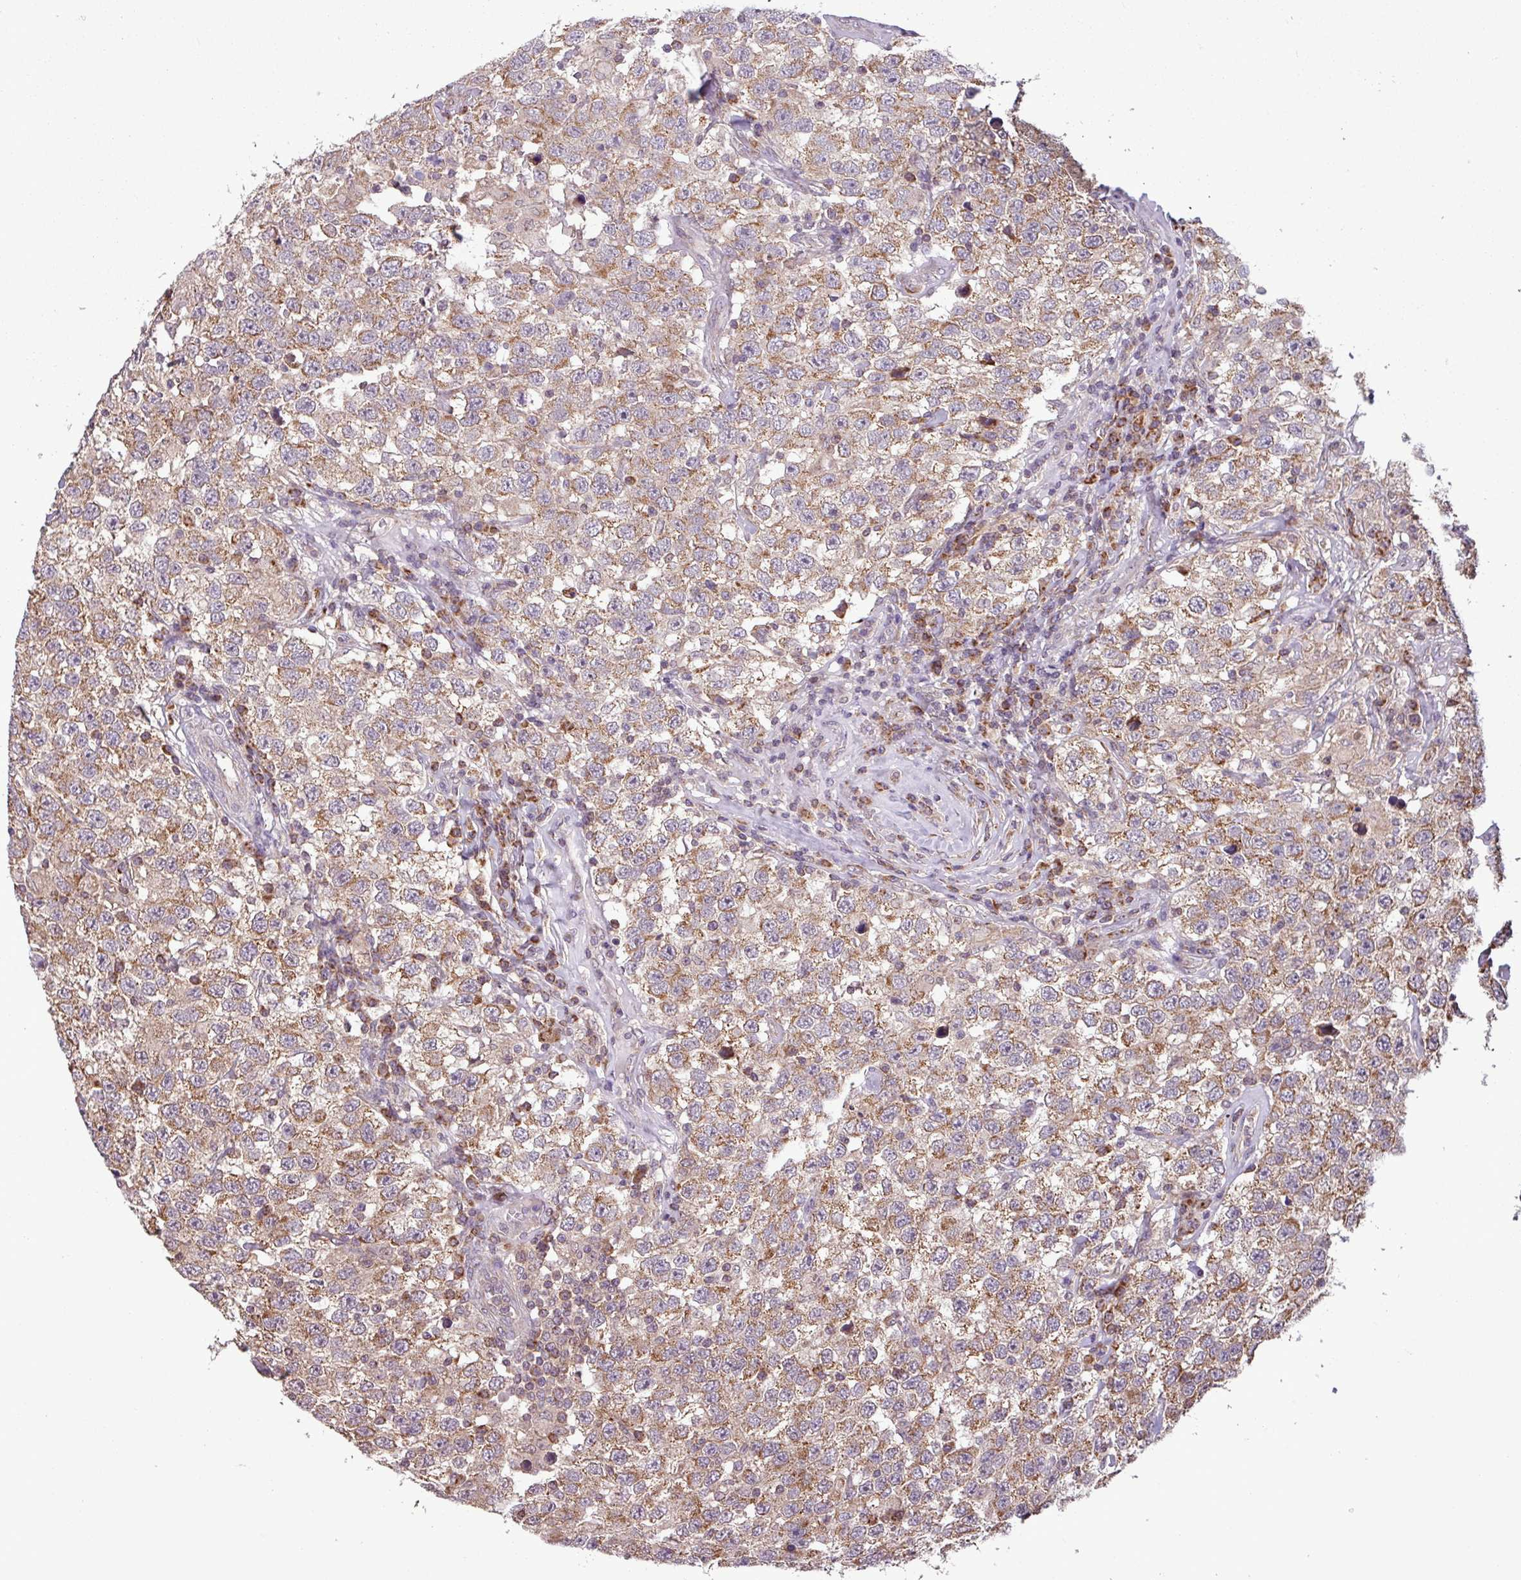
{"staining": {"intensity": "moderate", "quantity": ">75%", "location": "cytoplasmic/membranous"}, "tissue": "testis cancer", "cell_type": "Tumor cells", "image_type": "cancer", "snomed": [{"axis": "morphology", "description": "Seminoma, NOS"}, {"axis": "topography", "description": "Testis"}], "caption": "A high-resolution micrograph shows IHC staining of testis cancer, which demonstrates moderate cytoplasmic/membranous expression in about >75% of tumor cells.", "gene": "MCTP2", "patient": {"sex": "male", "age": 41}}